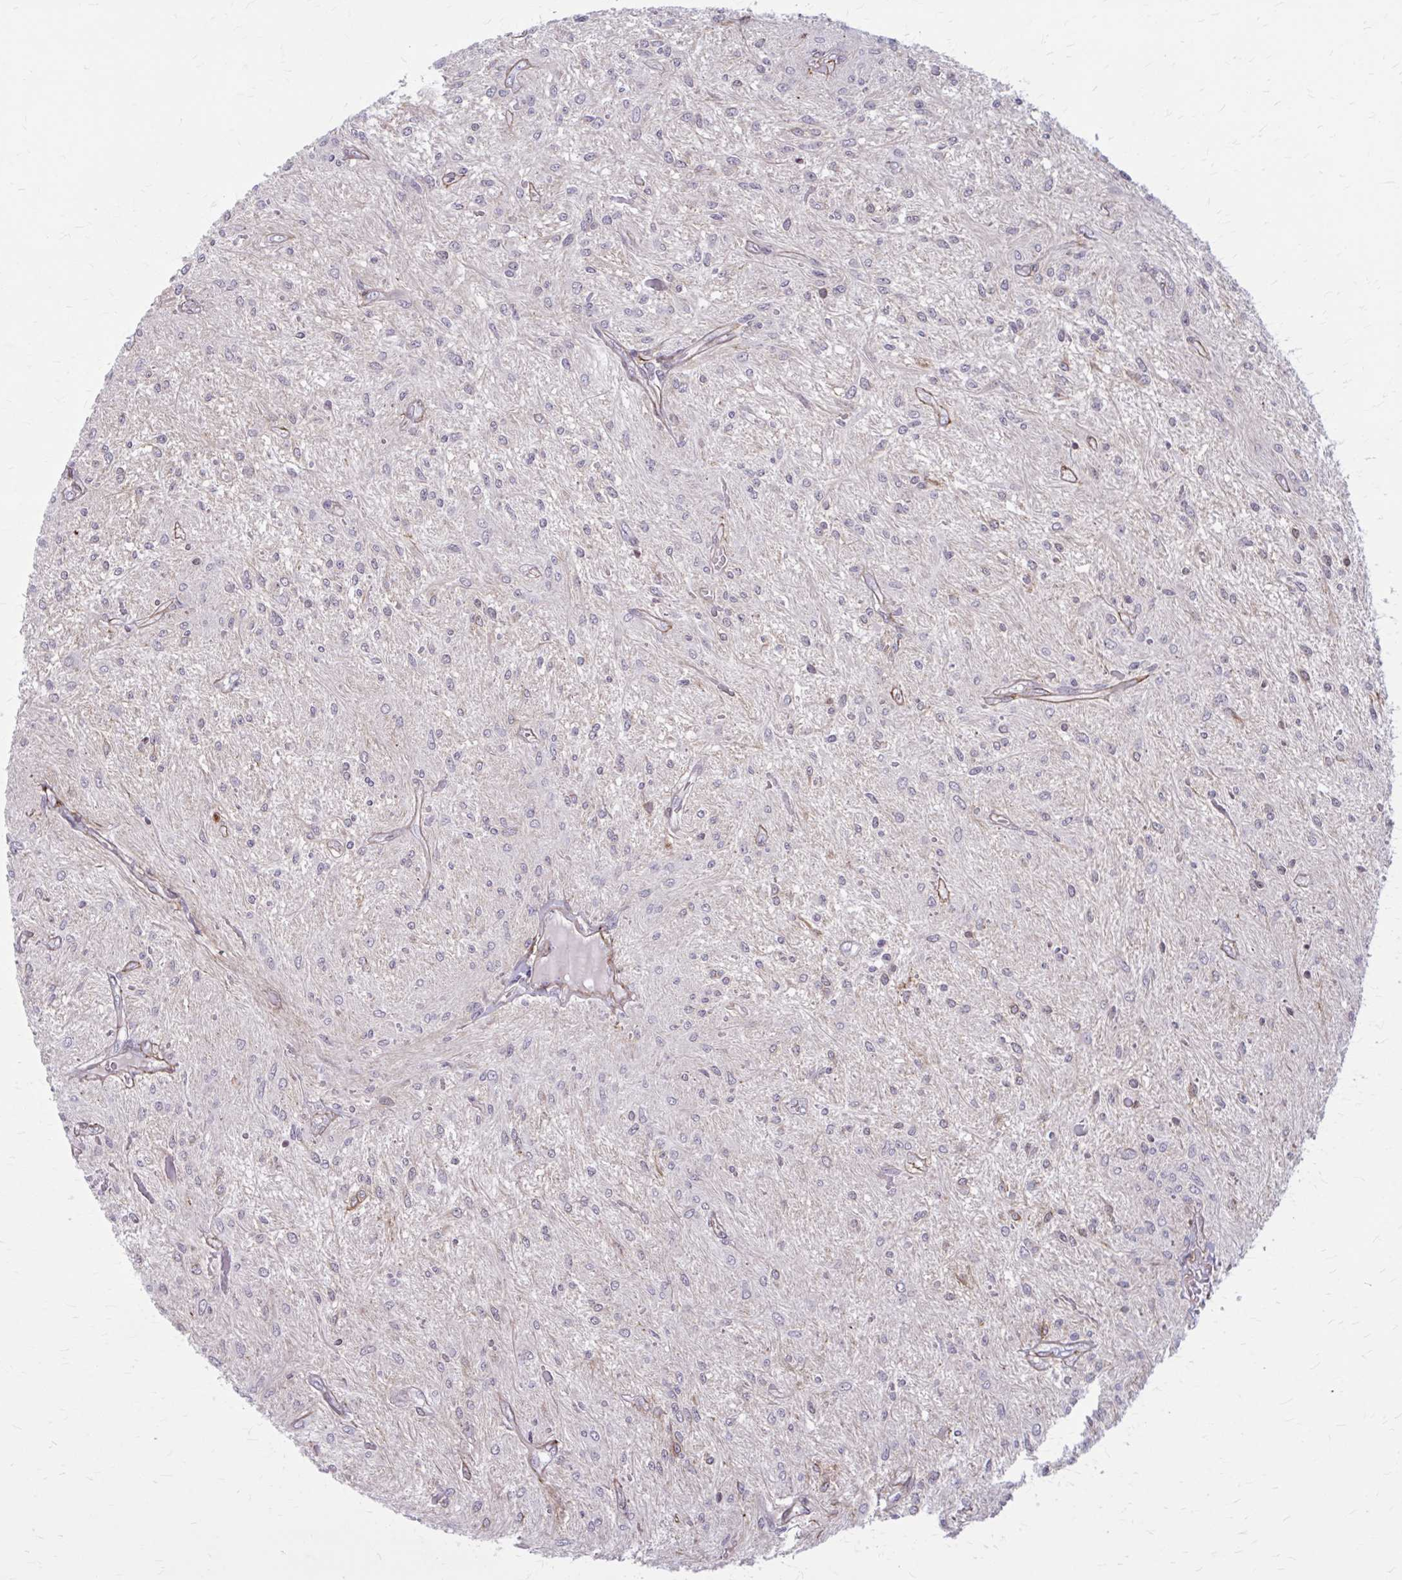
{"staining": {"intensity": "negative", "quantity": "none", "location": "none"}, "tissue": "glioma", "cell_type": "Tumor cells", "image_type": "cancer", "snomed": [{"axis": "morphology", "description": "Glioma, malignant, Low grade"}, {"axis": "topography", "description": "Cerebellum"}], "caption": "IHC histopathology image of neoplastic tissue: malignant glioma (low-grade) stained with DAB displays no significant protein expression in tumor cells. Brightfield microscopy of immunohistochemistry (IHC) stained with DAB (3,3'-diaminobenzidine) (brown) and hematoxylin (blue), captured at high magnification.", "gene": "AKAP12", "patient": {"sex": "female", "age": 14}}